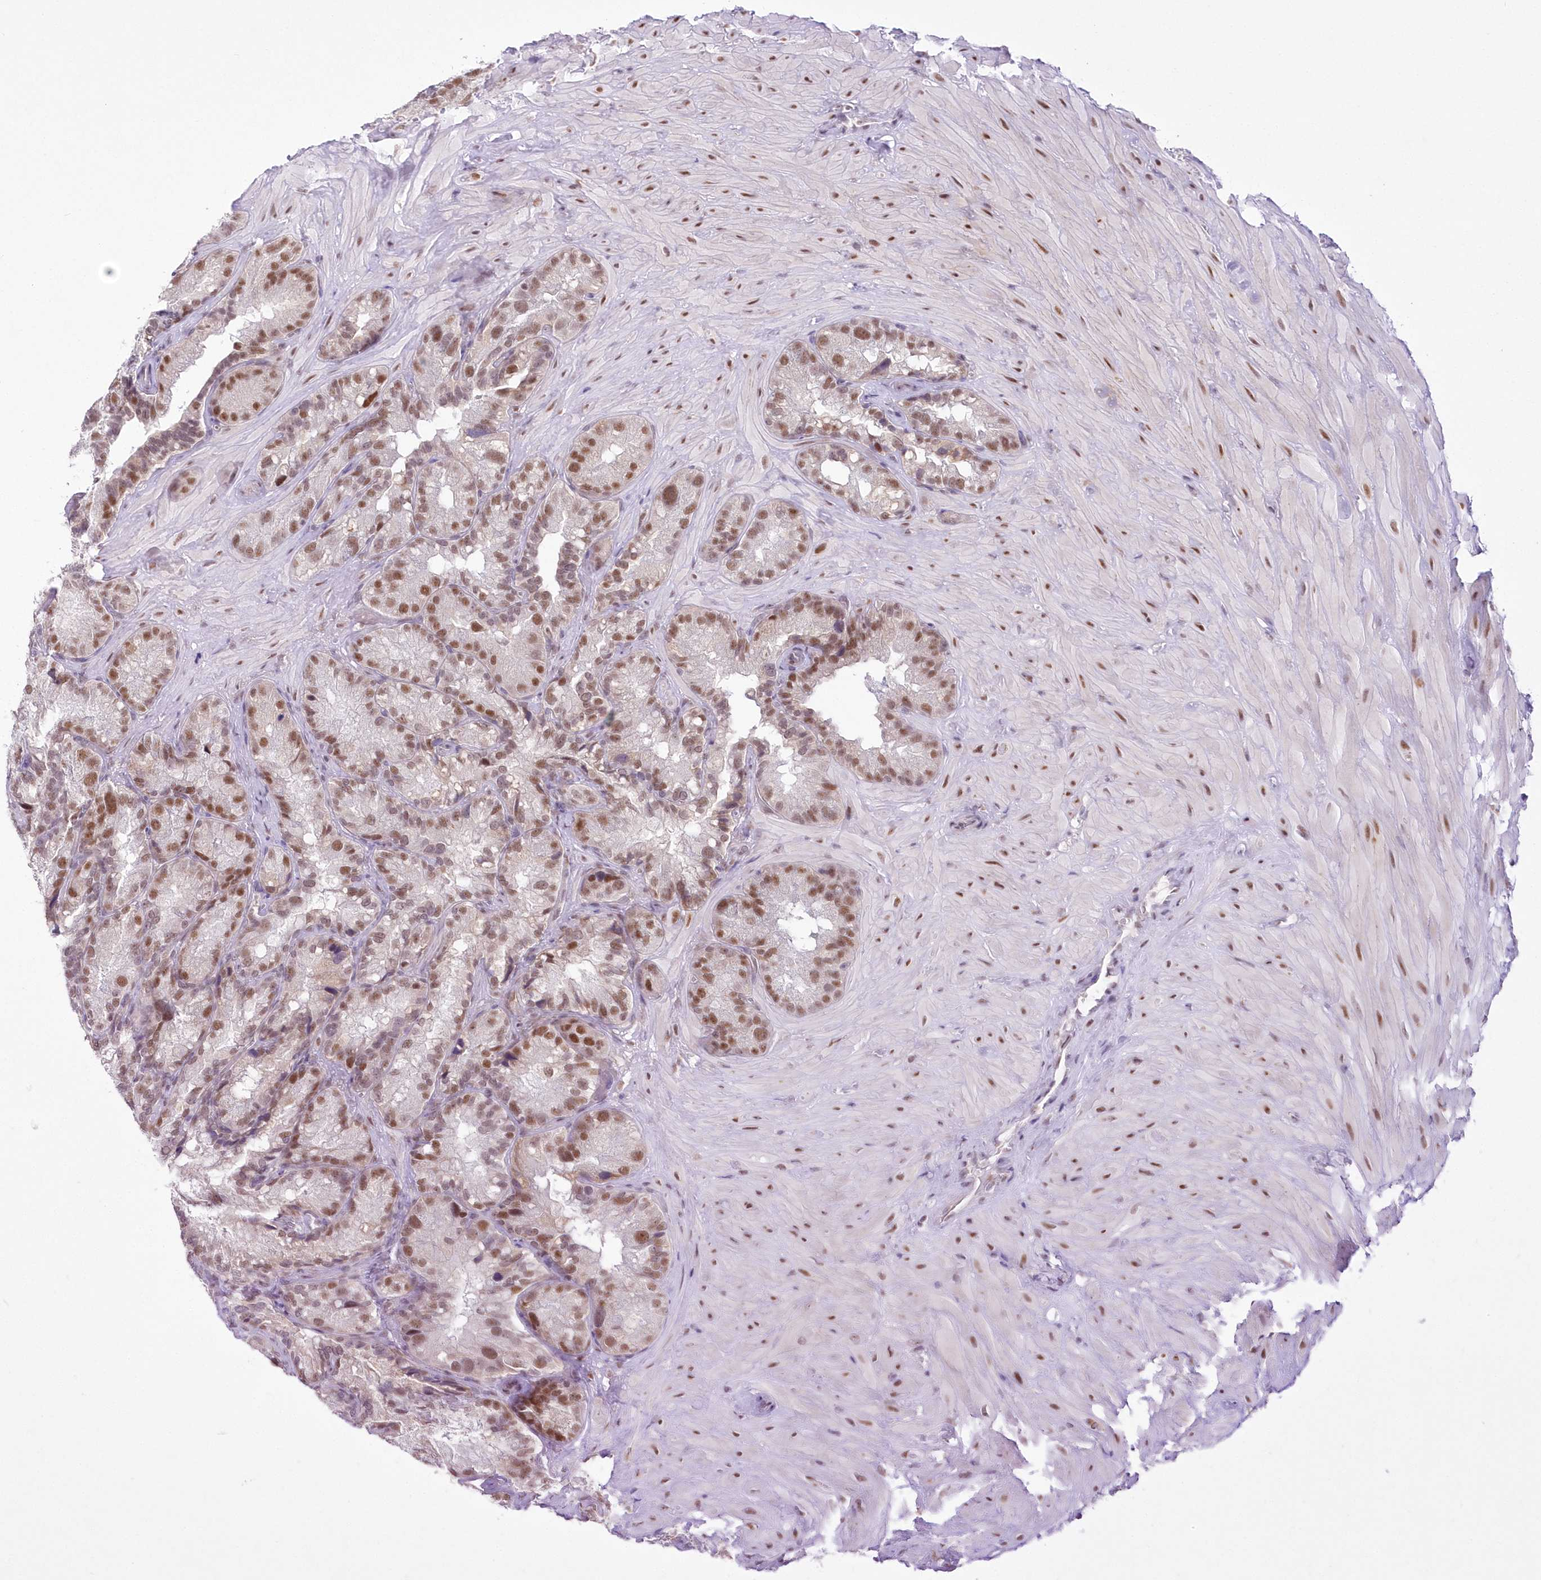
{"staining": {"intensity": "moderate", "quantity": ">75%", "location": "nuclear"}, "tissue": "seminal vesicle", "cell_type": "Glandular cells", "image_type": "normal", "snomed": [{"axis": "morphology", "description": "Normal tissue, NOS"}, {"axis": "topography", "description": "Prostate"}, {"axis": "topography", "description": "Seminal veicle"}], "caption": "The immunohistochemical stain shows moderate nuclear positivity in glandular cells of normal seminal vesicle.", "gene": "NSUN2", "patient": {"sex": "male", "age": 68}}